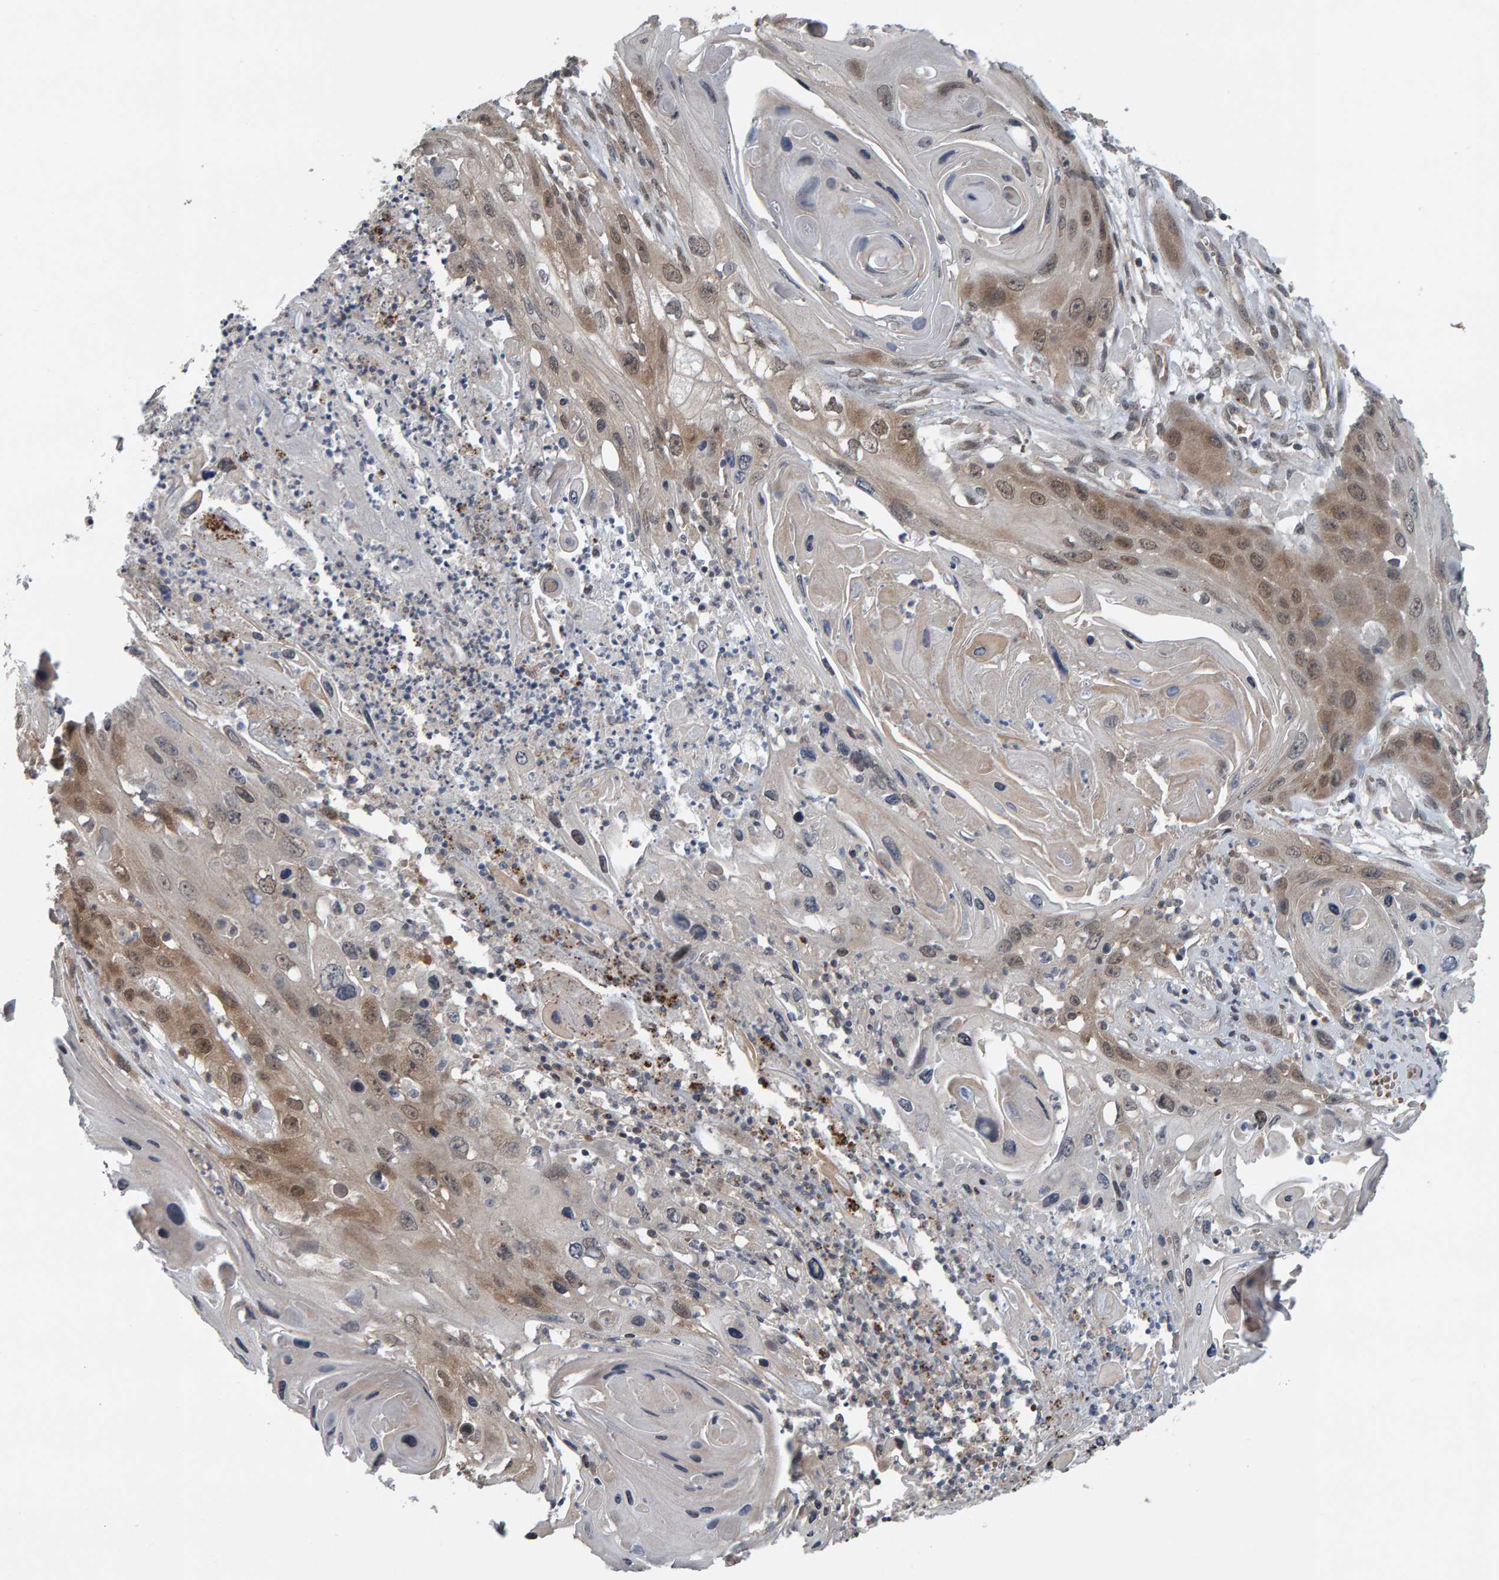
{"staining": {"intensity": "weak", "quantity": "25%-75%", "location": "cytoplasmic/membranous,nuclear"}, "tissue": "skin cancer", "cell_type": "Tumor cells", "image_type": "cancer", "snomed": [{"axis": "morphology", "description": "Squamous cell carcinoma, NOS"}, {"axis": "topography", "description": "Skin"}], "caption": "Protein staining displays weak cytoplasmic/membranous and nuclear staining in about 25%-75% of tumor cells in skin cancer.", "gene": "COASY", "patient": {"sex": "male", "age": 55}}